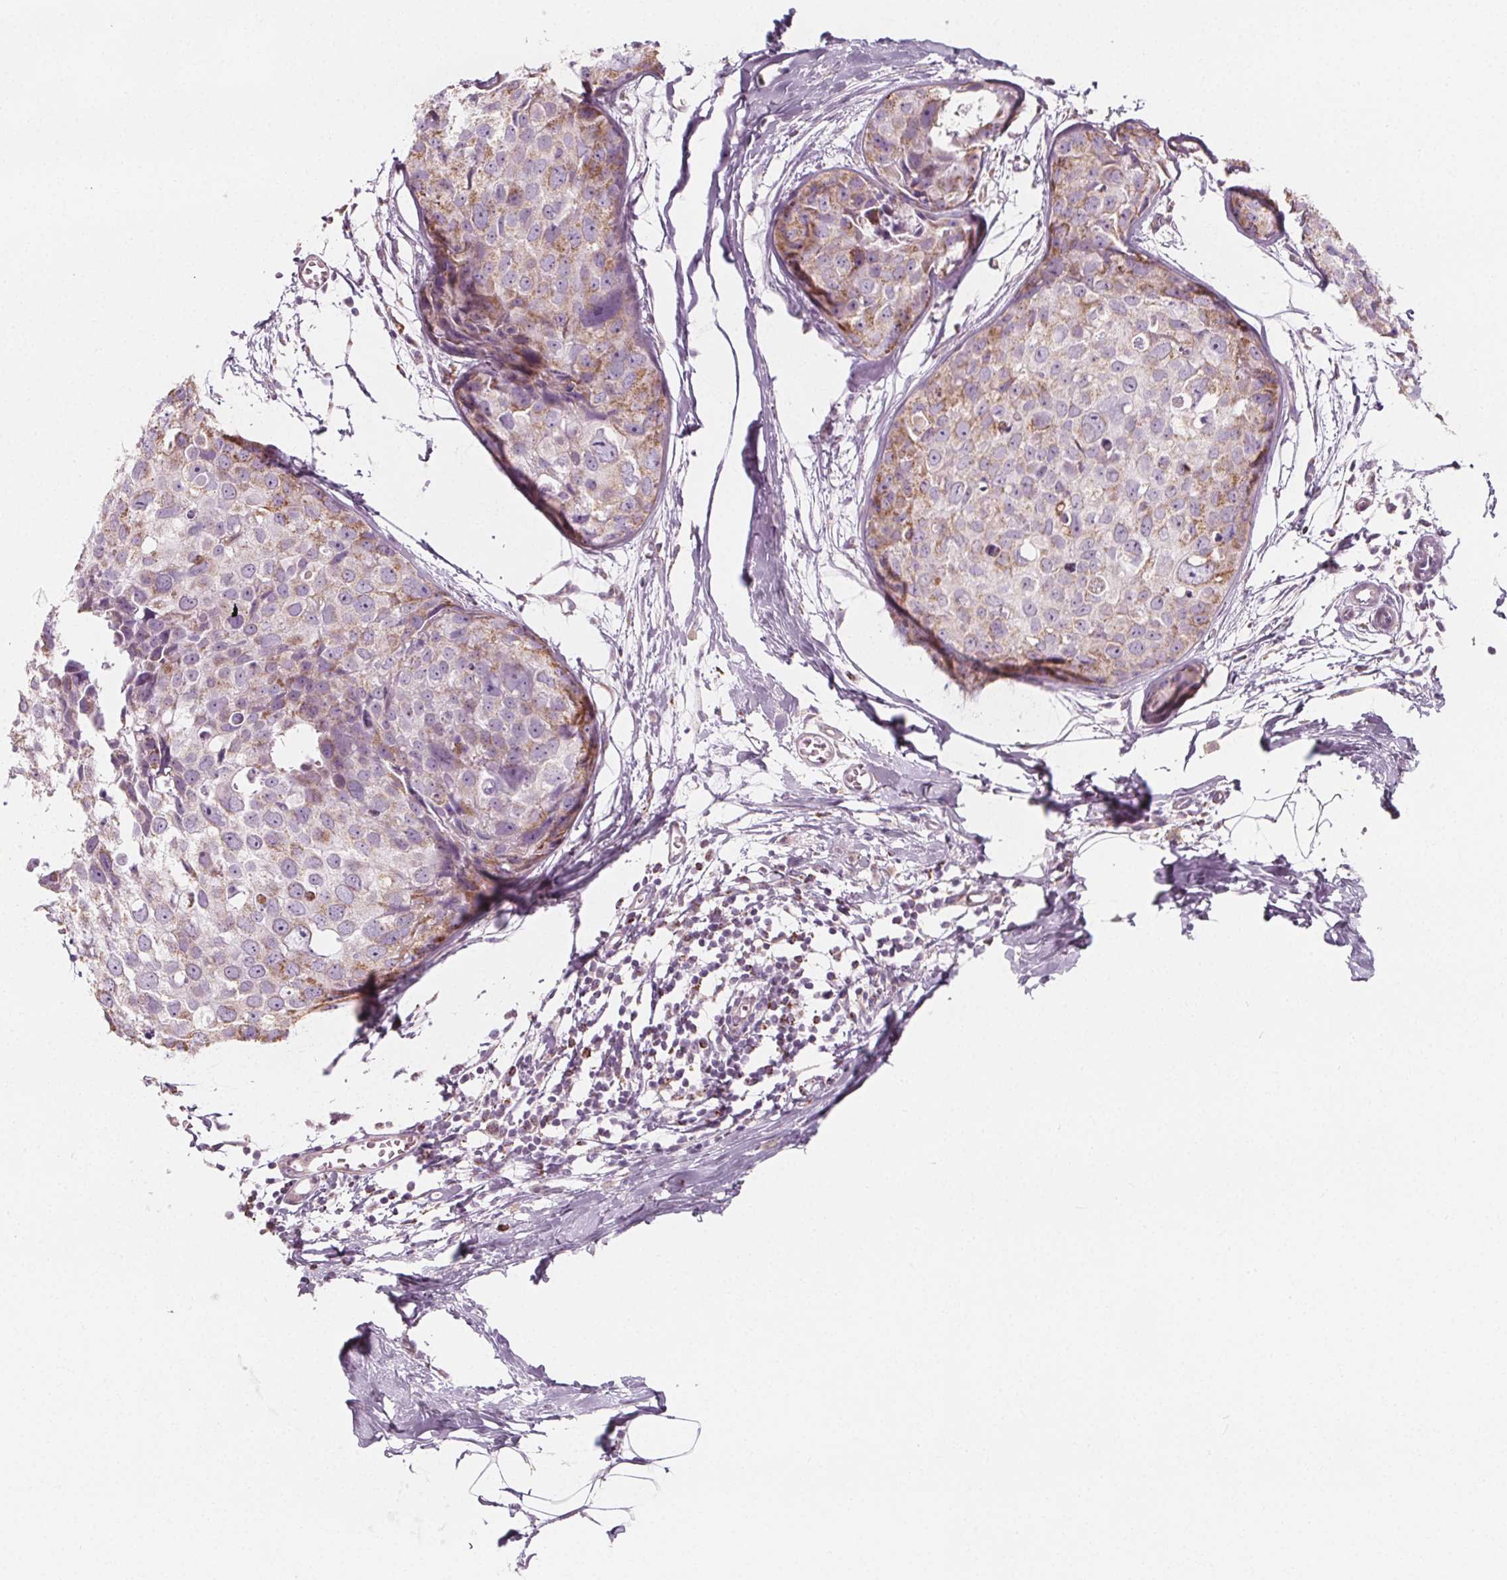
{"staining": {"intensity": "moderate", "quantity": "<25%", "location": "cytoplasmic/membranous"}, "tissue": "breast cancer", "cell_type": "Tumor cells", "image_type": "cancer", "snomed": [{"axis": "morphology", "description": "Duct carcinoma"}, {"axis": "topography", "description": "Breast"}], "caption": "Immunohistochemistry (IHC) micrograph of breast cancer stained for a protein (brown), which exhibits low levels of moderate cytoplasmic/membranous positivity in approximately <25% of tumor cells.", "gene": "IL17C", "patient": {"sex": "female", "age": 38}}